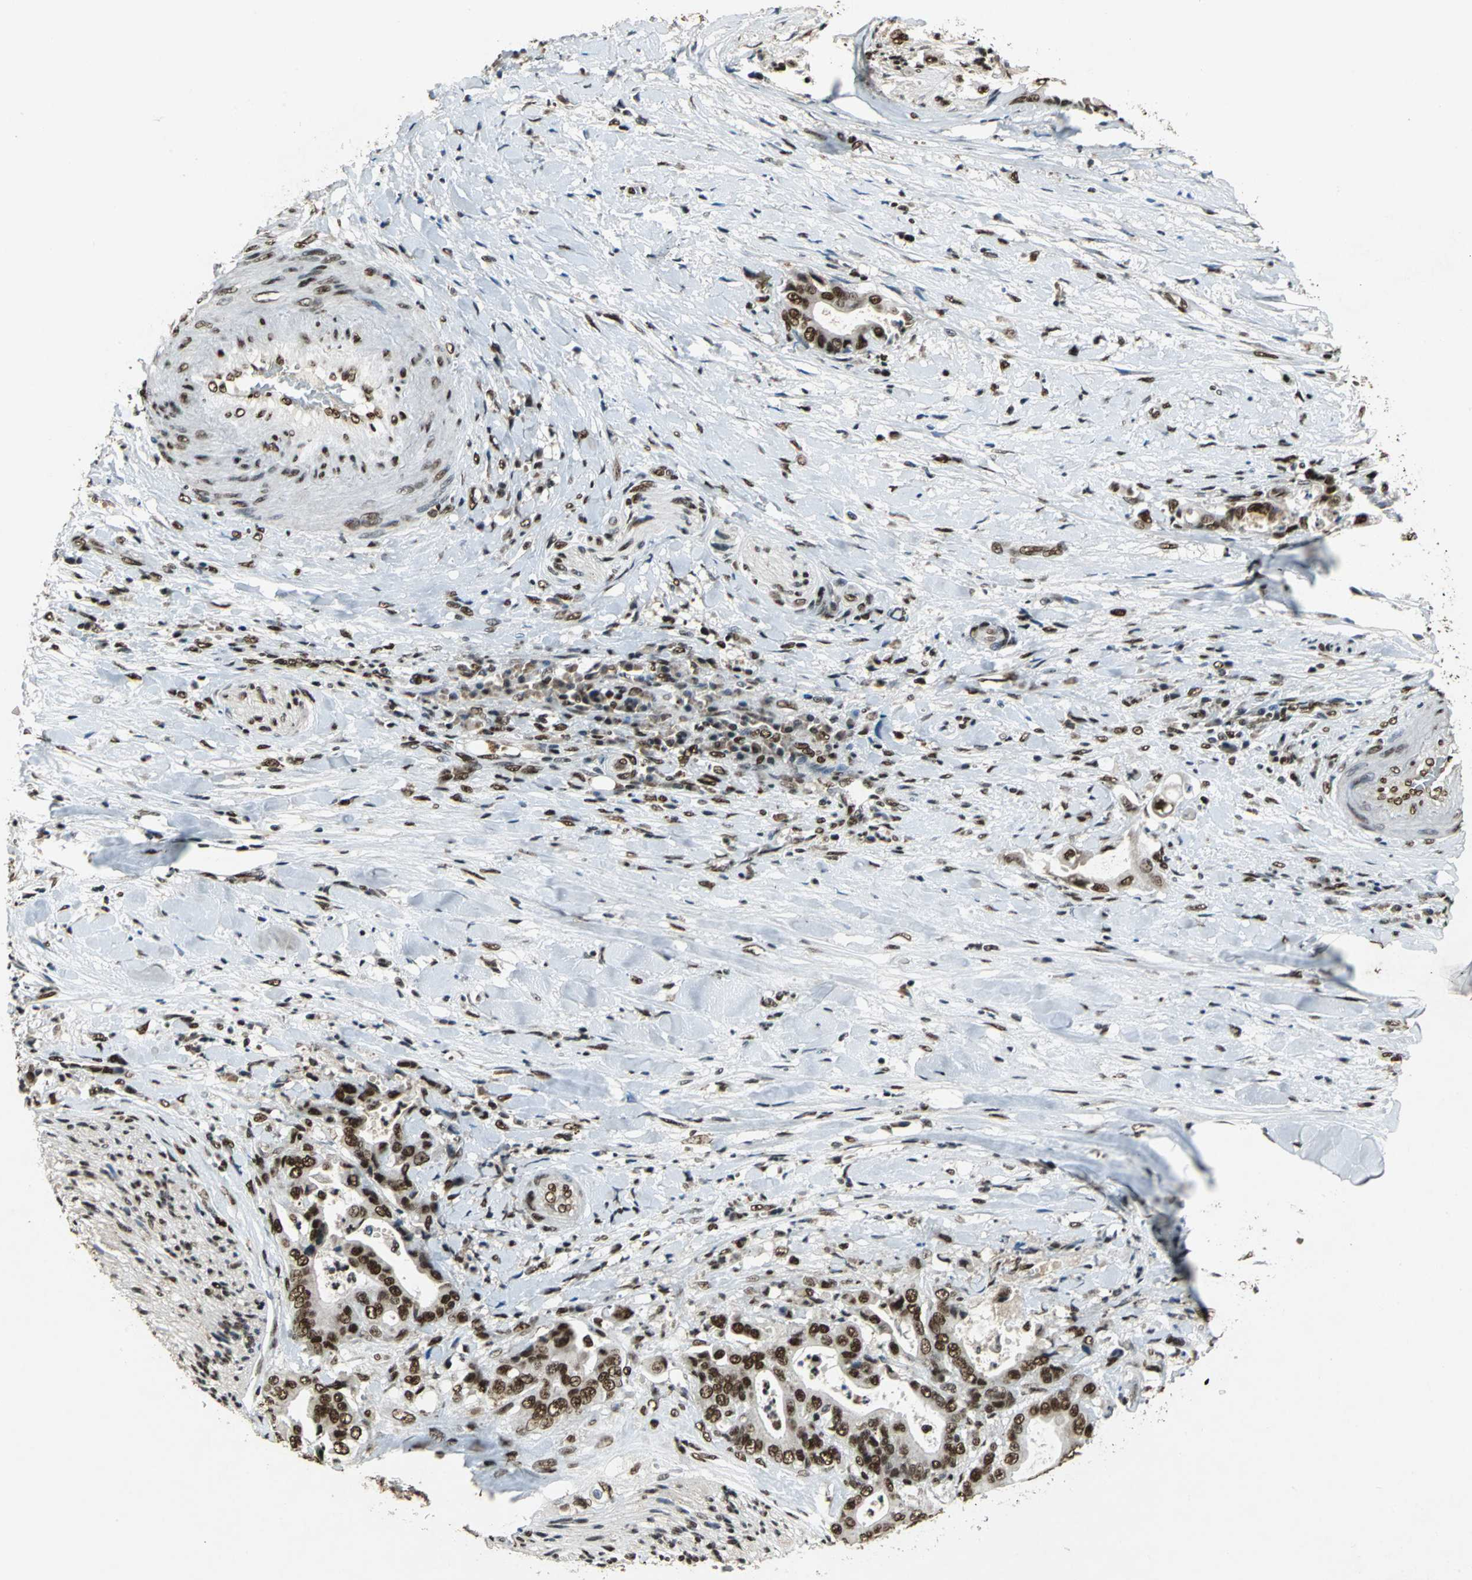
{"staining": {"intensity": "strong", "quantity": ">75%", "location": "nuclear"}, "tissue": "liver cancer", "cell_type": "Tumor cells", "image_type": "cancer", "snomed": [{"axis": "morphology", "description": "Cholangiocarcinoma"}, {"axis": "topography", "description": "Liver"}], "caption": "DAB immunohistochemical staining of liver cancer displays strong nuclear protein staining in approximately >75% of tumor cells.", "gene": "MTA2", "patient": {"sex": "male", "age": 58}}